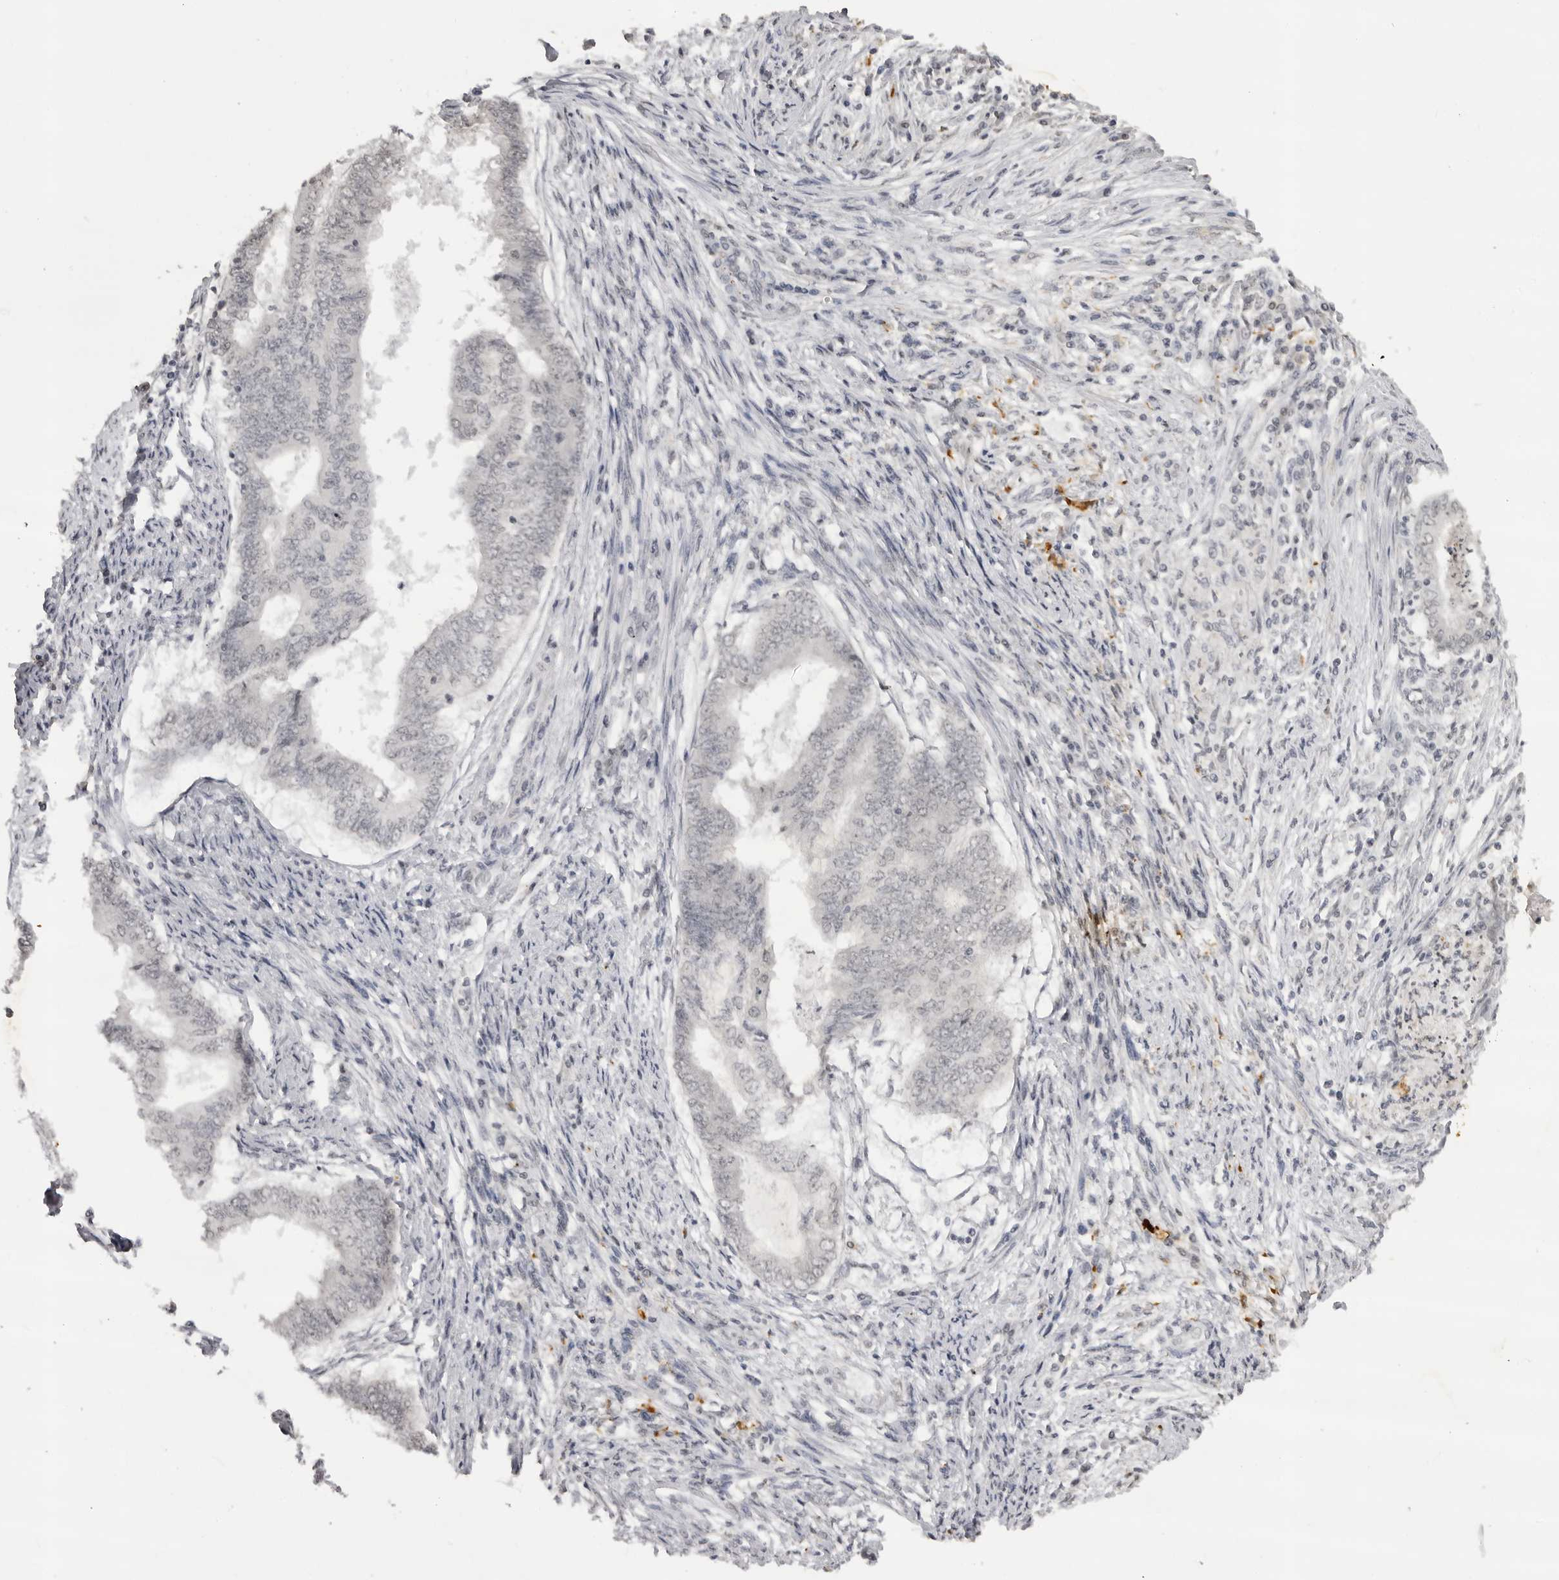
{"staining": {"intensity": "negative", "quantity": "none", "location": "none"}, "tissue": "endometrial cancer", "cell_type": "Tumor cells", "image_type": "cancer", "snomed": [{"axis": "morphology", "description": "Polyp, NOS"}, {"axis": "morphology", "description": "Adenocarcinoma, NOS"}, {"axis": "morphology", "description": "Adenoma, NOS"}, {"axis": "topography", "description": "Endometrium"}], "caption": "High magnification brightfield microscopy of endometrial adenocarcinoma stained with DAB (brown) and counterstained with hematoxylin (blue): tumor cells show no significant expression.", "gene": "NTM", "patient": {"sex": "female", "age": 79}}